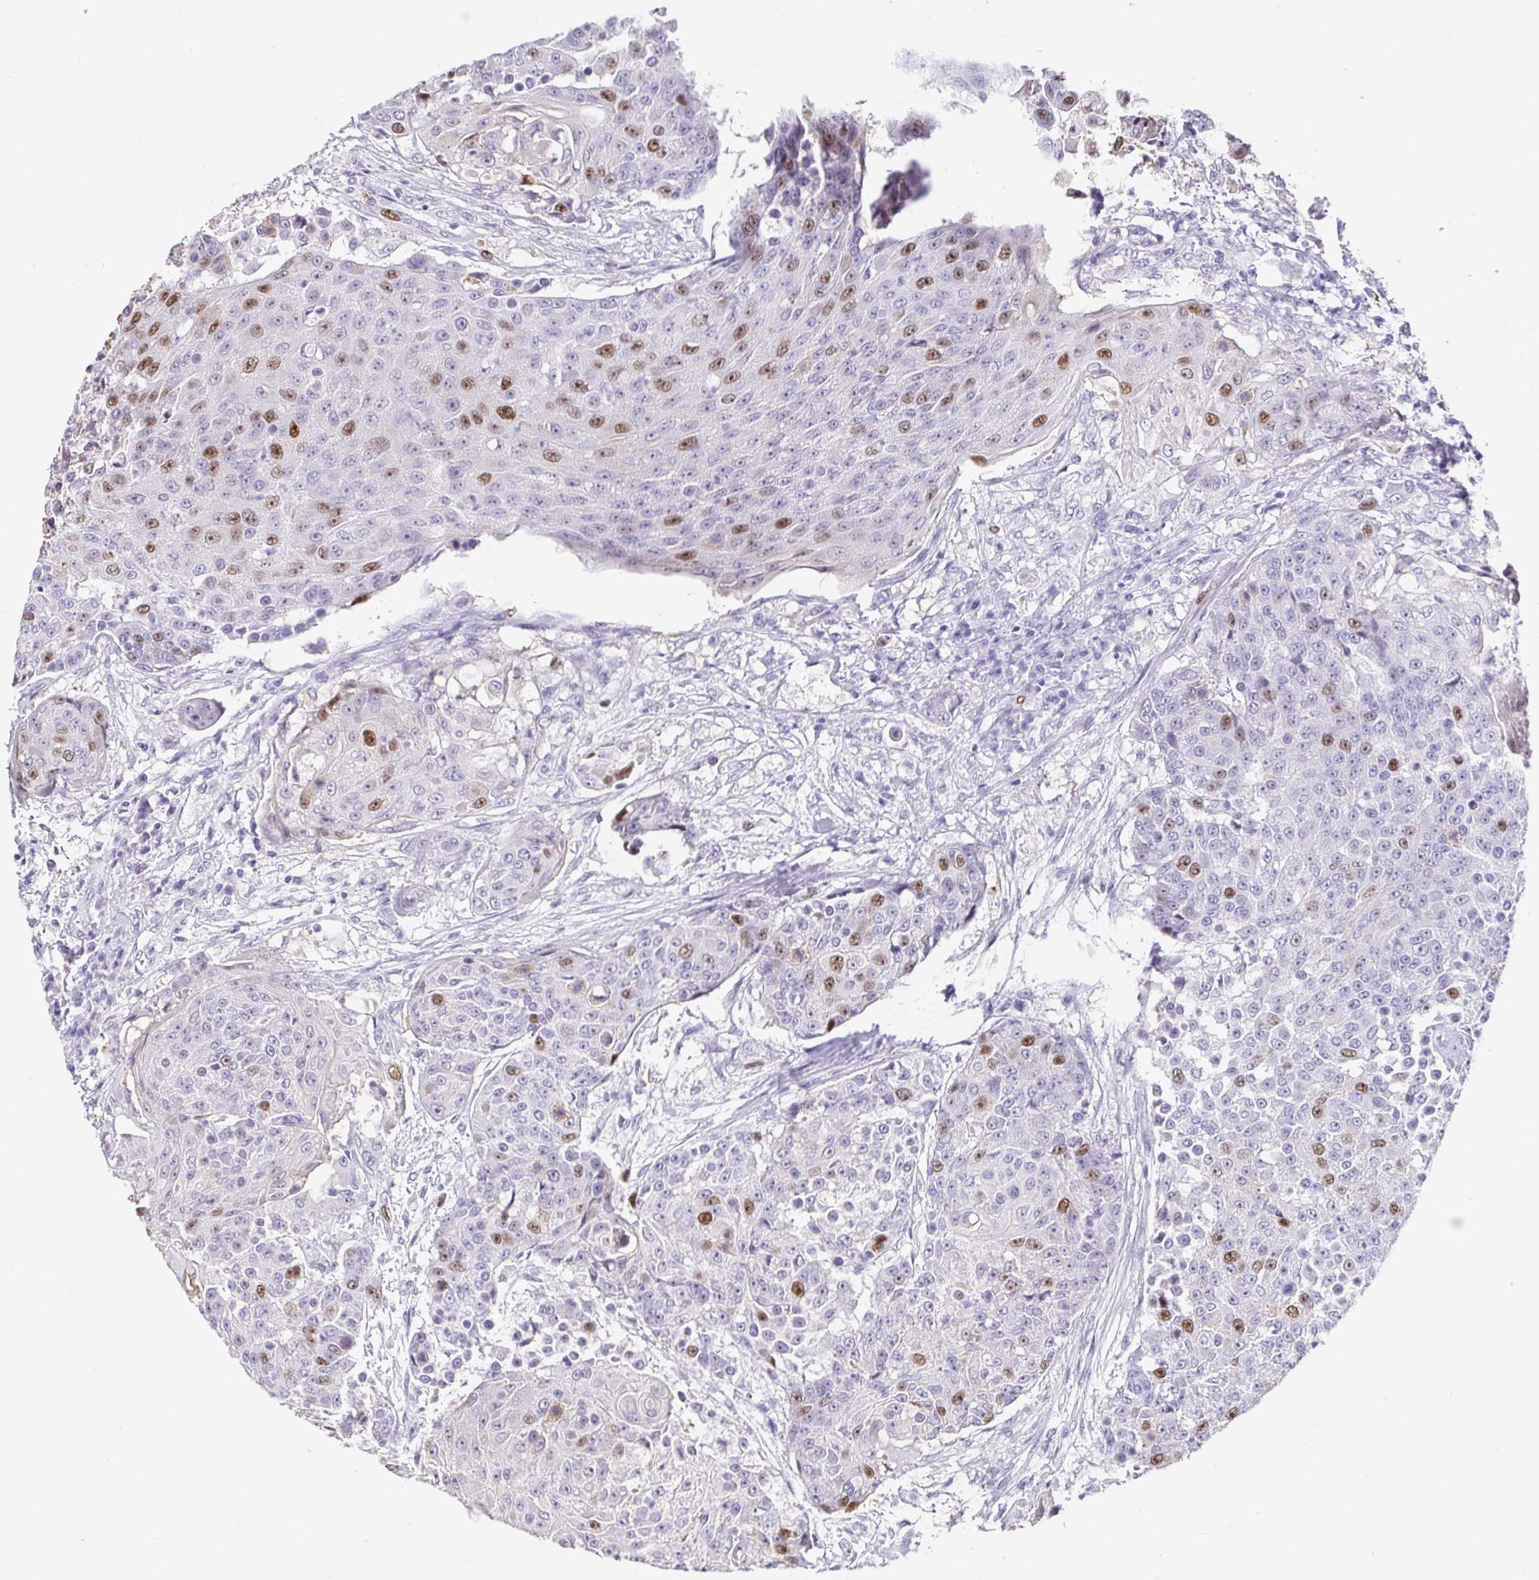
{"staining": {"intensity": "moderate", "quantity": "25%-75%", "location": "nuclear"}, "tissue": "urothelial cancer", "cell_type": "Tumor cells", "image_type": "cancer", "snomed": [{"axis": "morphology", "description": "Urothelial carcinoma, High grade"}, {"axis": "topography", "description": "Urinary bladder"}], "caption": "Urothelial cancer stained with immunohistochemistry (IHC) shows moderate nuclear positivity in about 25%-75% of tumor cells.", "gene": "ANLN", "patient": {"sex": "female", "age": 63}}